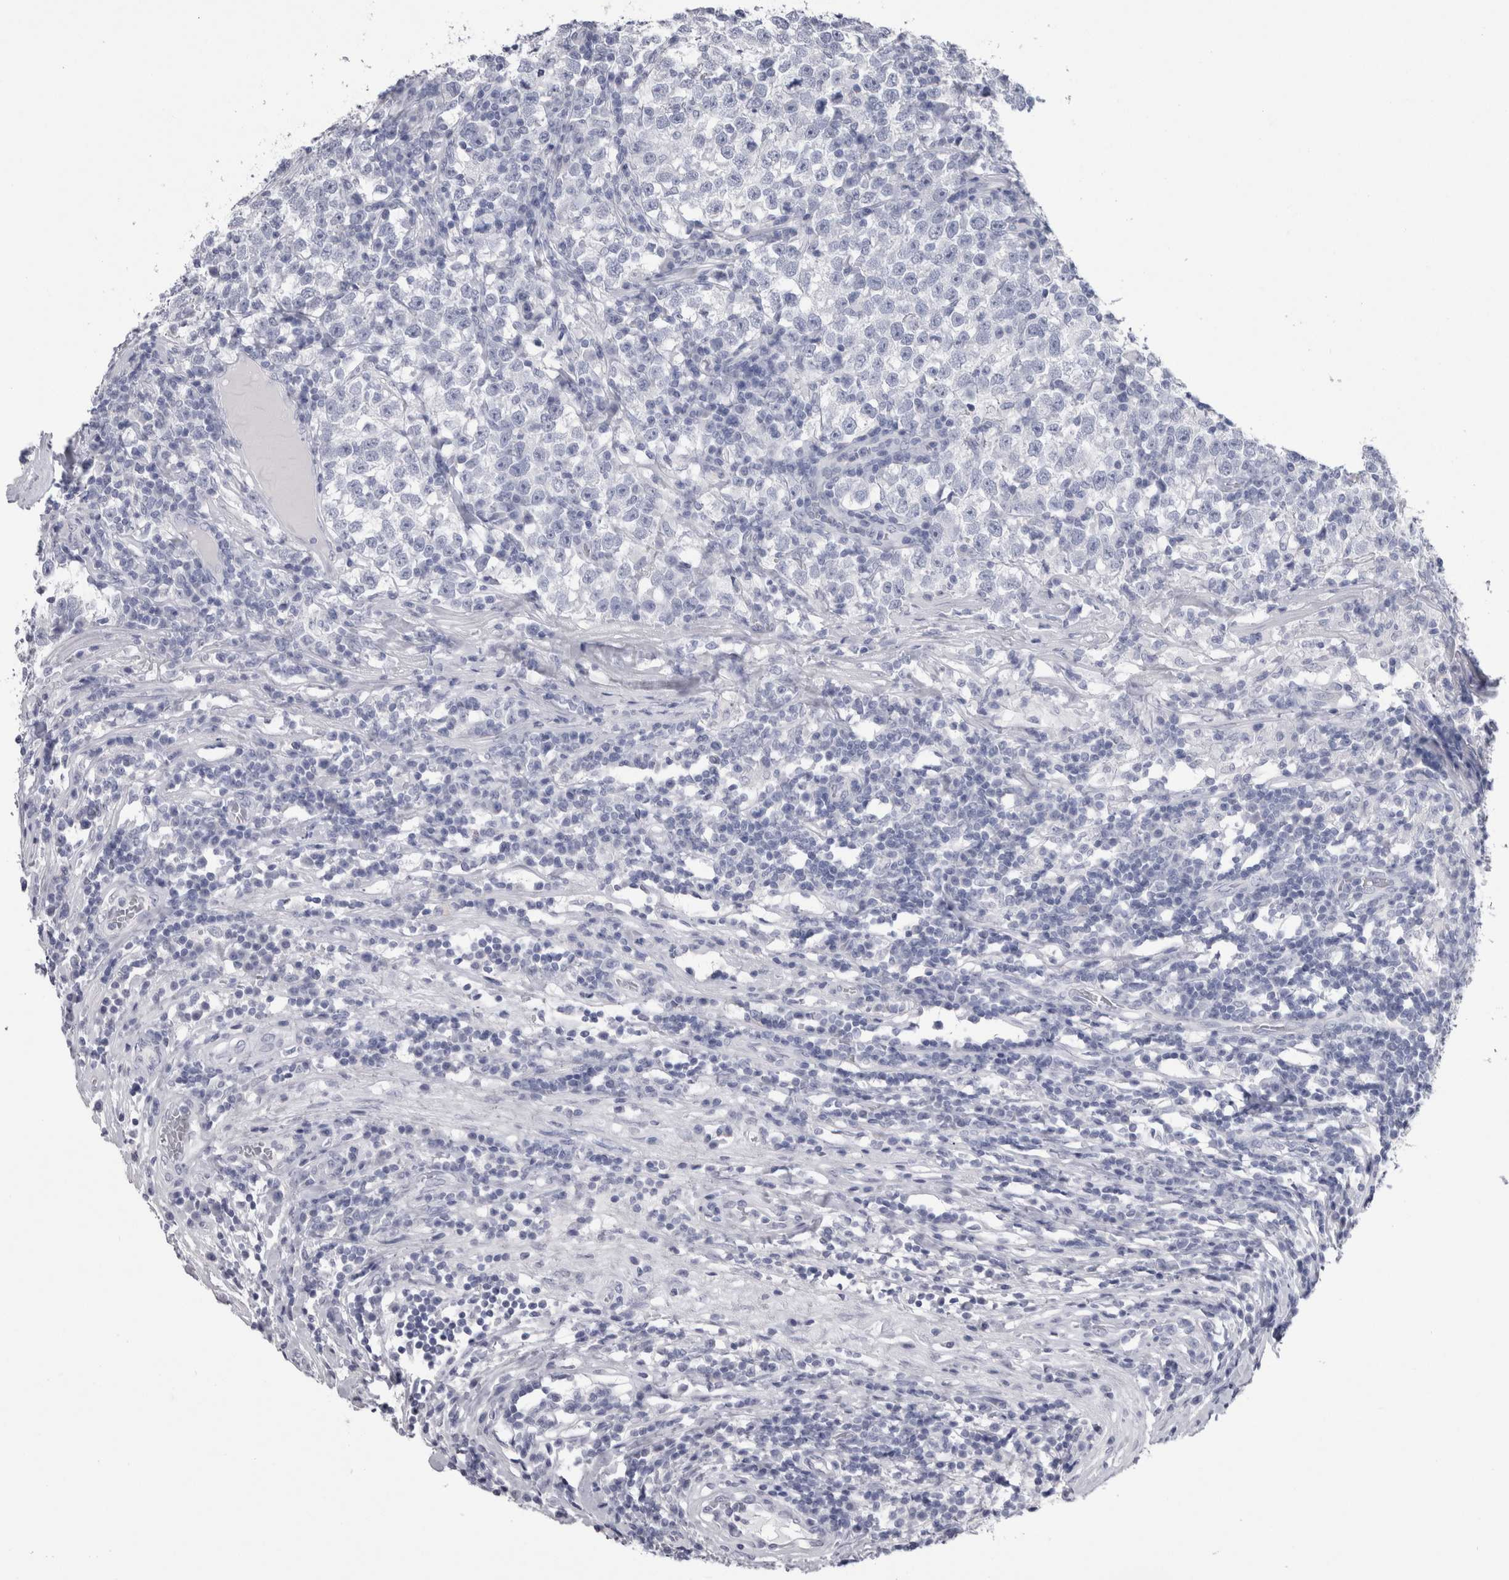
{"staining": {"intensity": "negative", "quantity": "none", "location": "none"}, "tissue": "testis cancer", "cell_type": "Tumor cells", "image_type": "cancer", "snomed": [{"axis": "morphology", "description": "Seminoma, NOS"}, {"axis": "topography", "description": "Testis"}], "caption": "DAB immunohistochemical staining of seminoma (testis) demonstrates no significant positivity in tumor cells.", "gene": "PTH", "patient": {"sex": "male", "age": 43}}